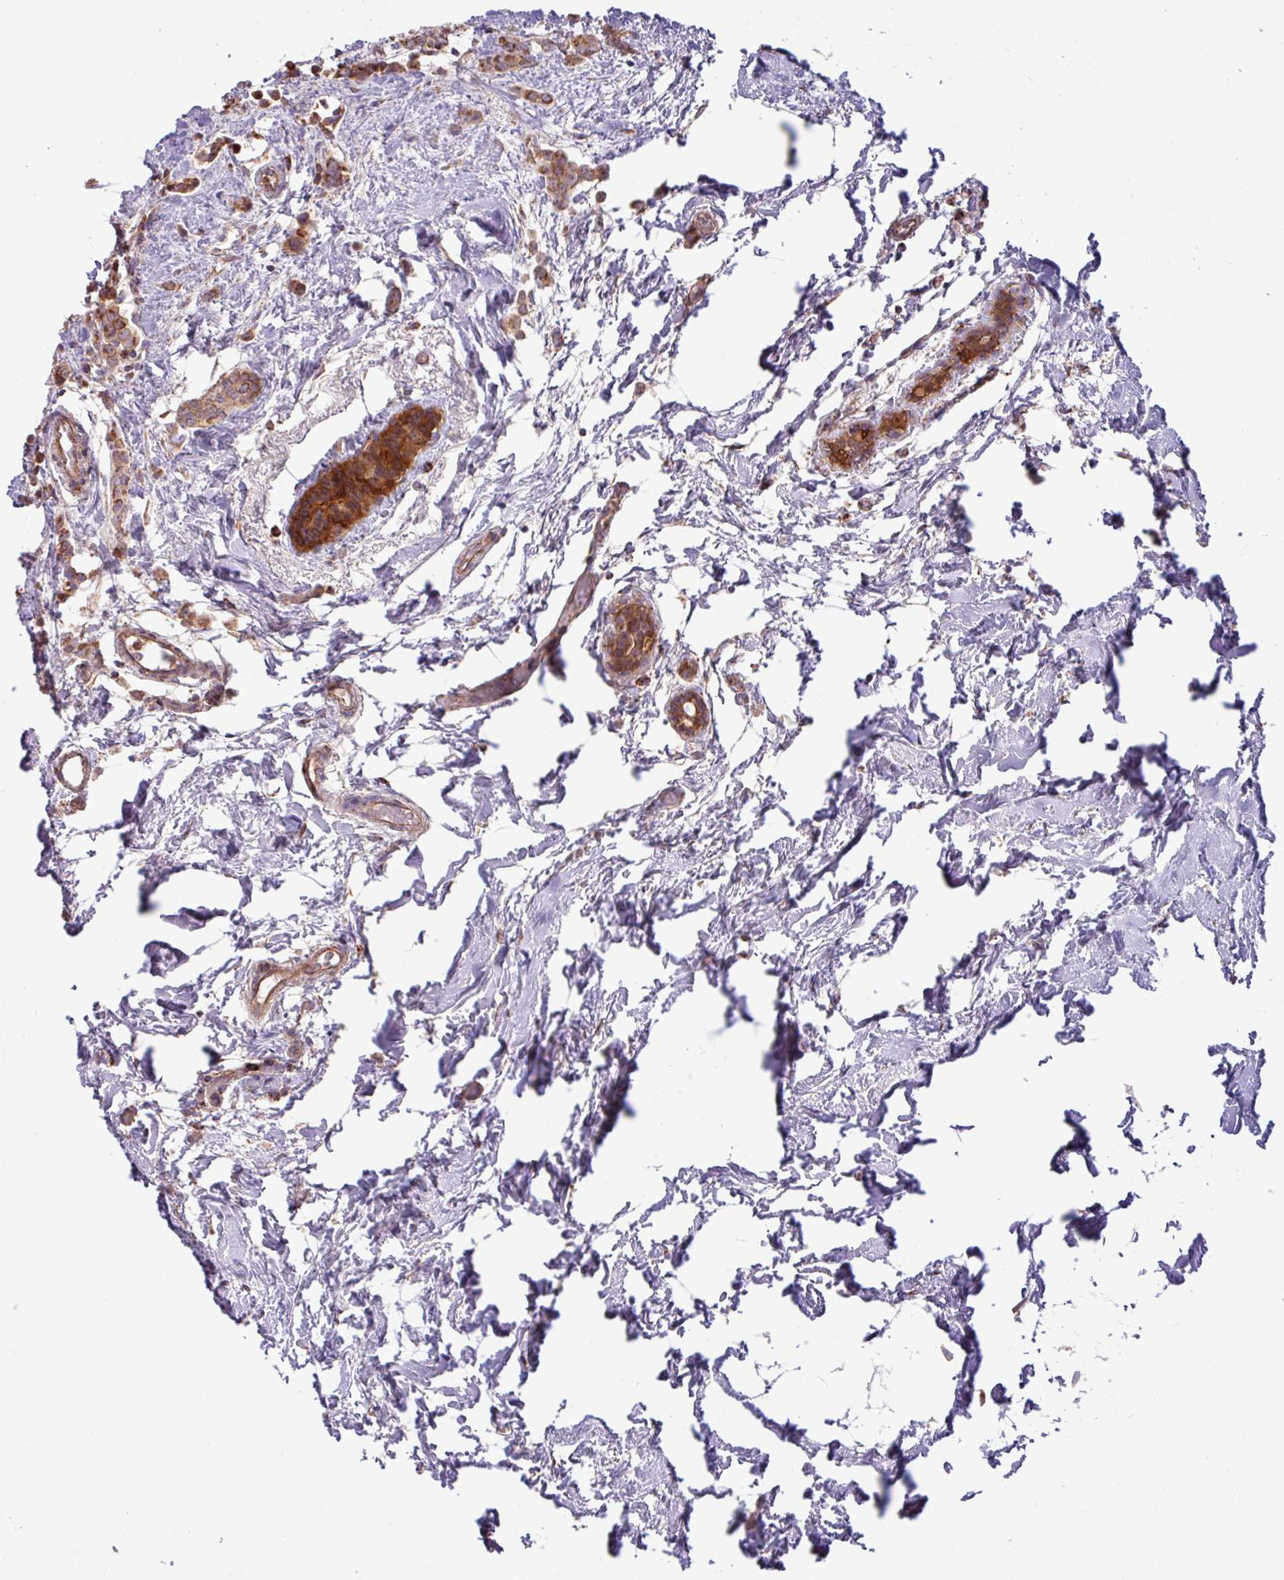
{"staining": {"intensity": "moderate", "quantity": ">75%", "location": "cytoplasmic/membranous"}, "tissue": "breast cancer", "cell_type": "Tumor cells", "image_type": "cancer", "snomed": [{"axis": "morphology", "description": "Lobular carcinoma"}, {"axis": "topography", "description": "Breast"}], "caption": "This image reveals immunohistochemistry (IHC) staining of breast cancer (lobular carcinoma), with medium moderate cytoplasmic/membranous expression in about >75% of tumor cells.", "gene": "LRRC53", "patient": {"sex": "female", "age": 84}}